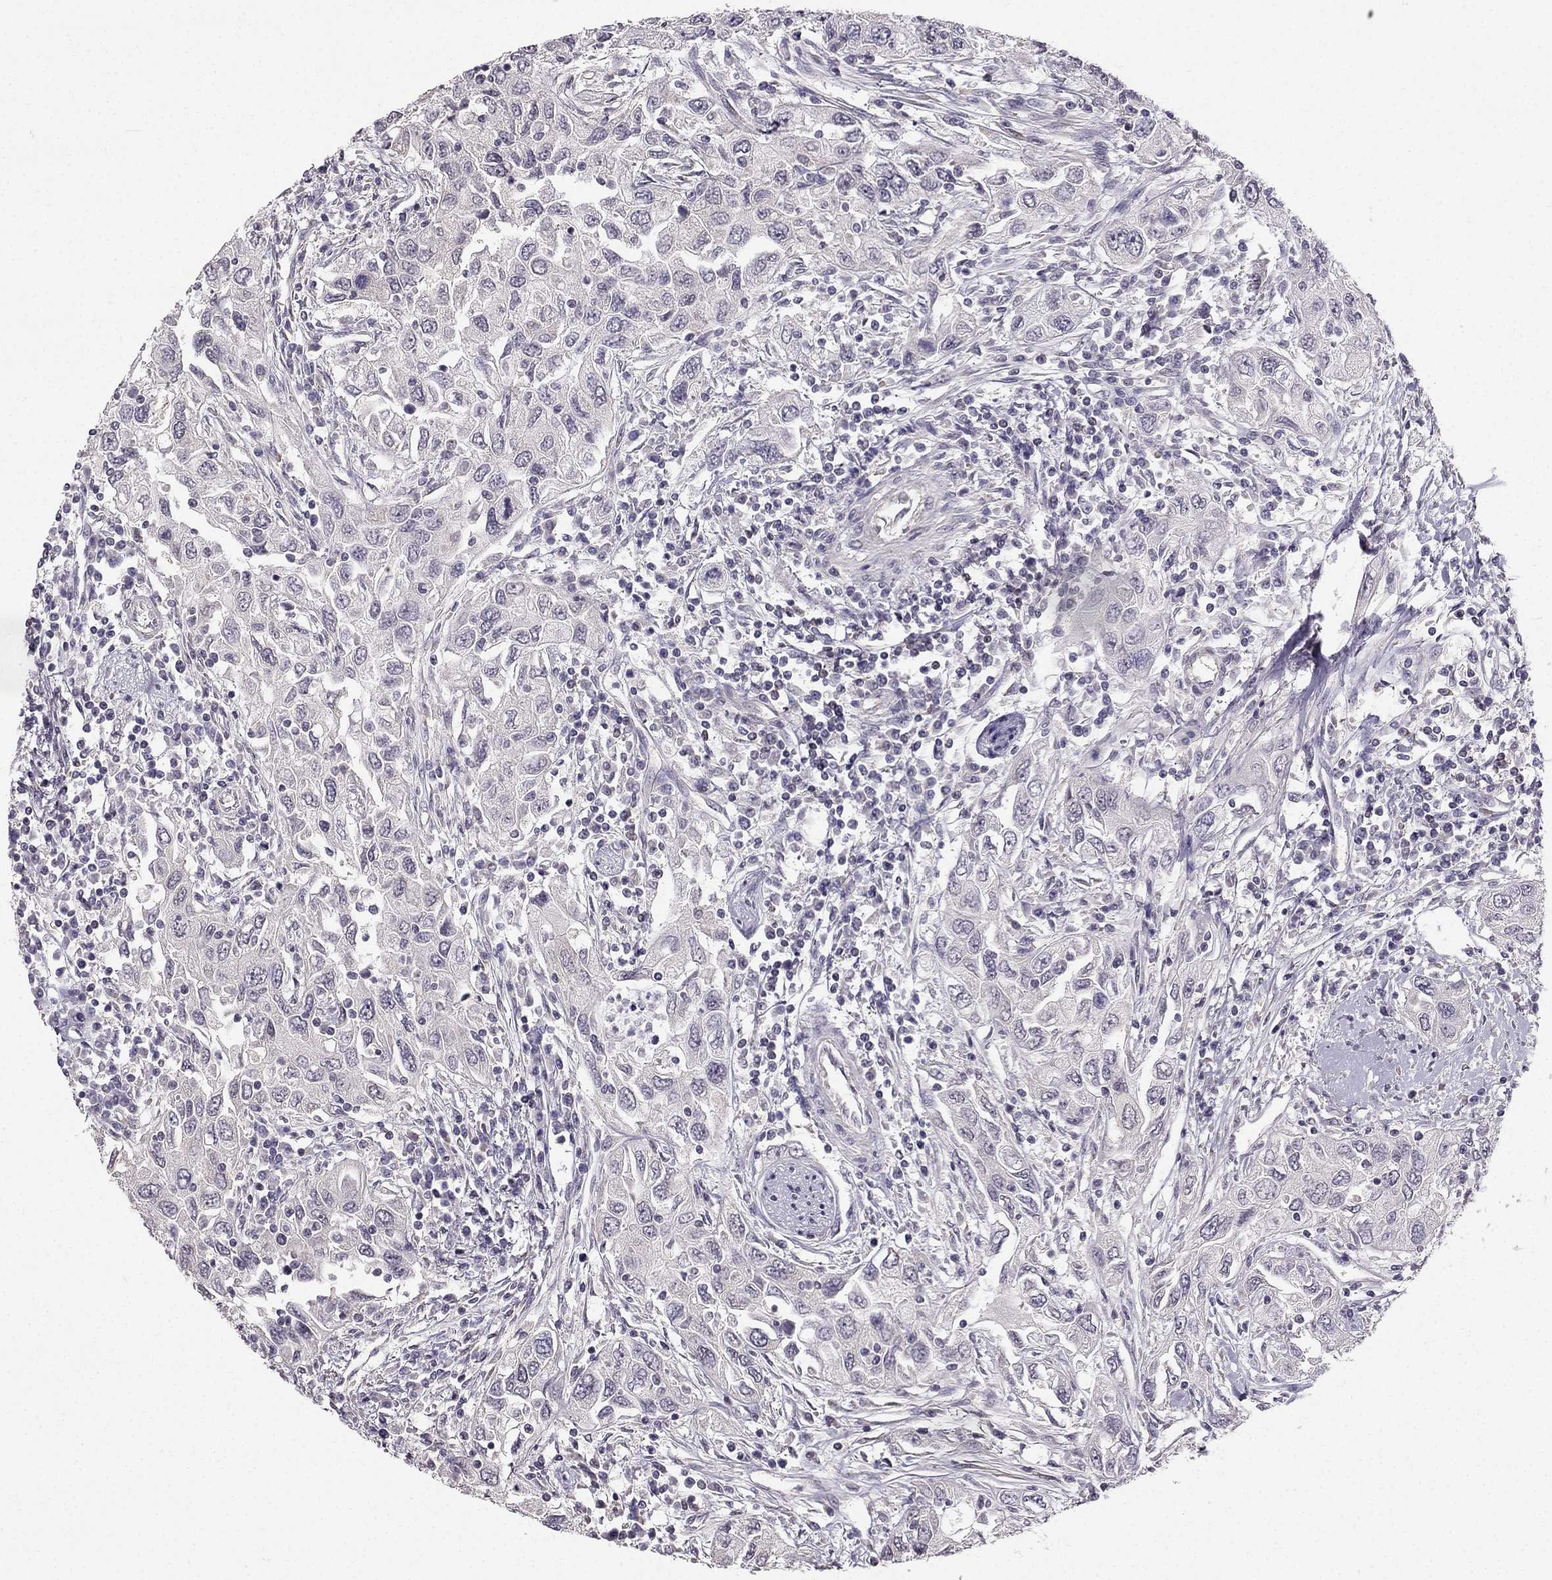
{"staining": {"intensity": "negative", "quantity": "none", "location": "none"}, "tissue": "urothelial cancer", "cell_type": "Tumor cells", "image_type": "cancer", "snomed": [{"axis": "morphology", "description": "Urothelial carcinoma, High grade"}, {"axis": "topography", "description": "Urinary bladder"}], "caption": "A high-resolution photomicrograph shows immunohistochemistry (IHC) staining of urothelial cancer, which exhibits no significant staining in tumor cells.", "gene": "TSPYL5", "patient": {"sex": "male", "age": 76}}